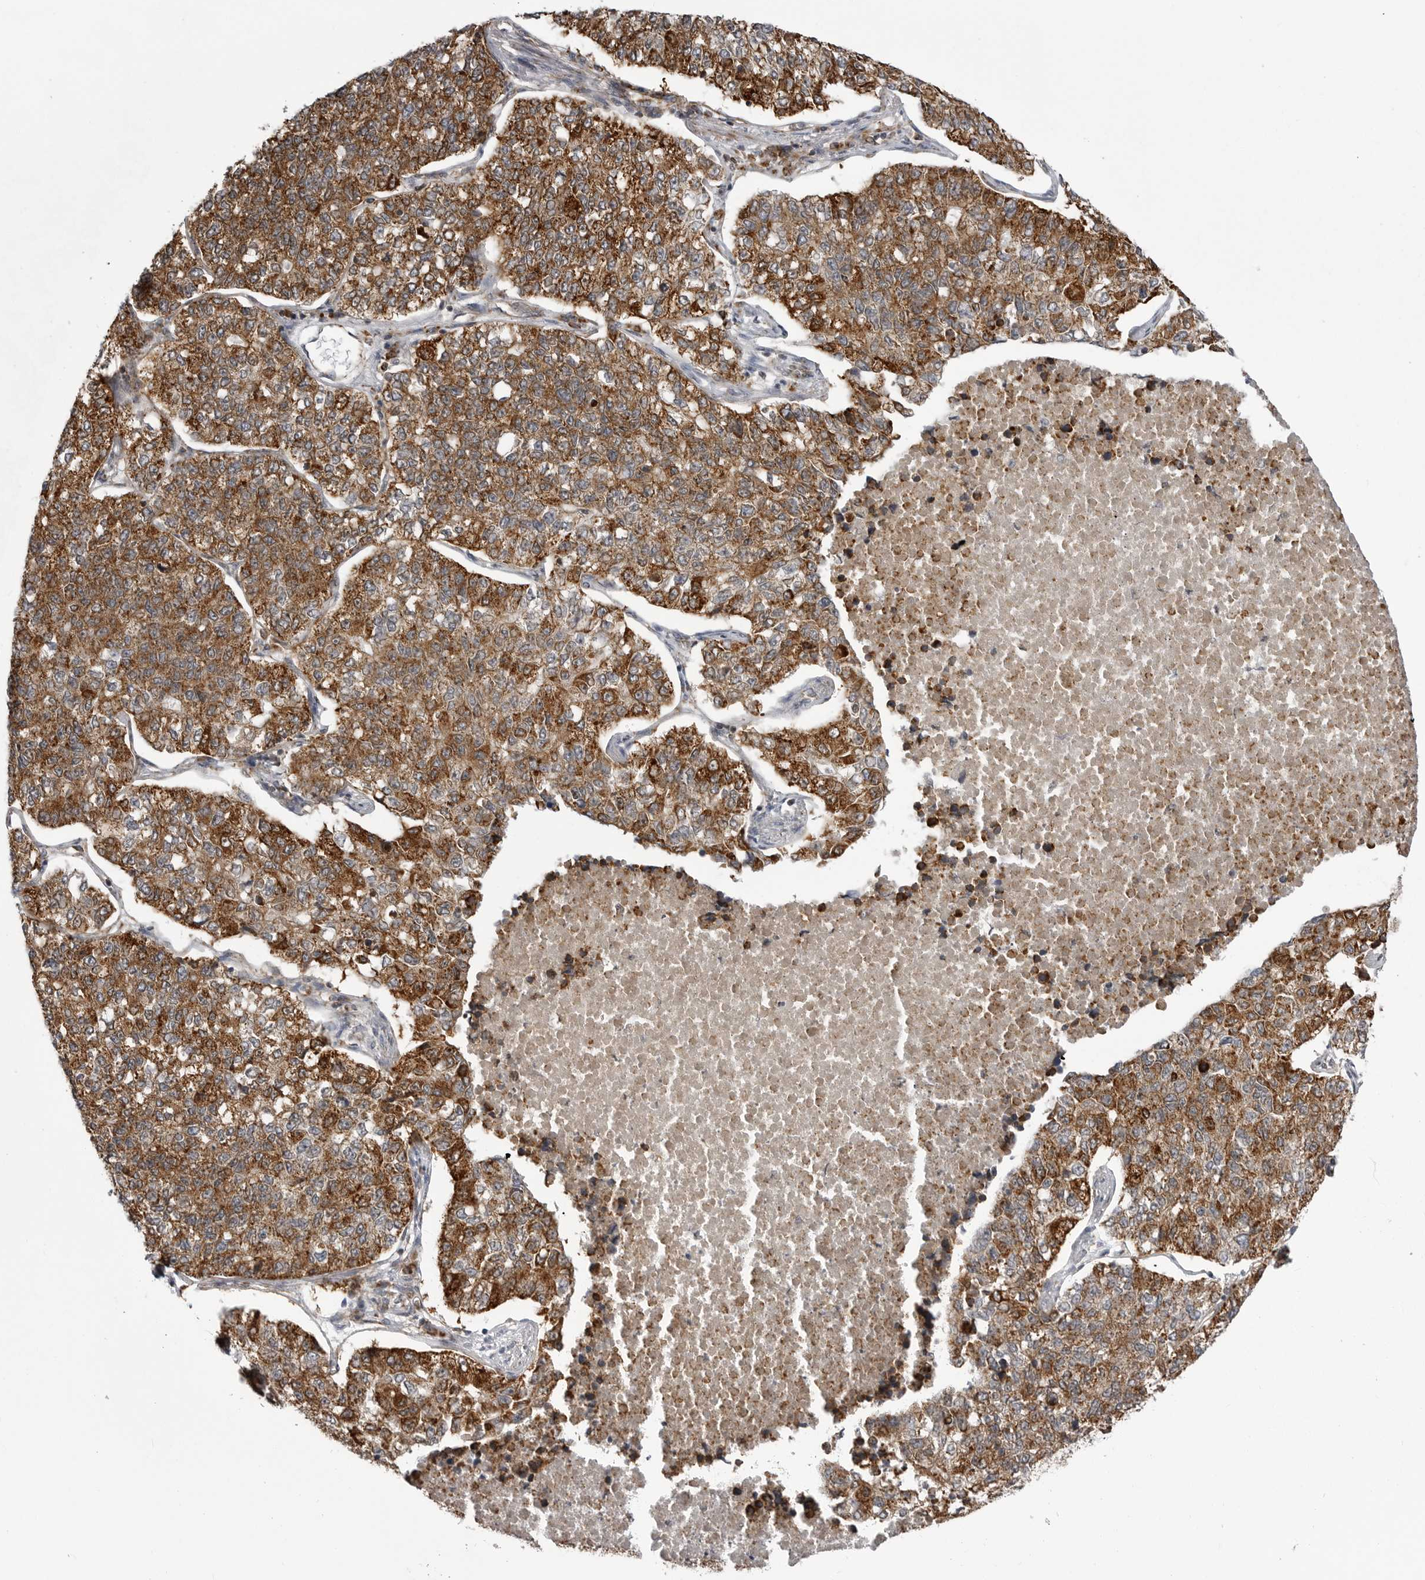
{"staining": {"intensity": "strong", "quantity": ">75%", "location": "cytoplasmic/membranous"}, "tissue": "lung cancer", "cell_type": "Tumor cells", "image_type": "cancer", "snomed": [{"axis": "morphology", "description": "Adenocarcinoma, NOS"}, {"axis": "topography", "description": "Lung"}], "caption": "Lung adenocarcinoma was stained to show a protein in brown. There is high levels of strong cytoplasmic/membranous expression in approximately >75% of tumor cells. Immunohistochemistry stains the protein of interest in brown and the nuclei are stained blue.", "gene": "FH", "patient": {"sex": "male", "age": 49}}